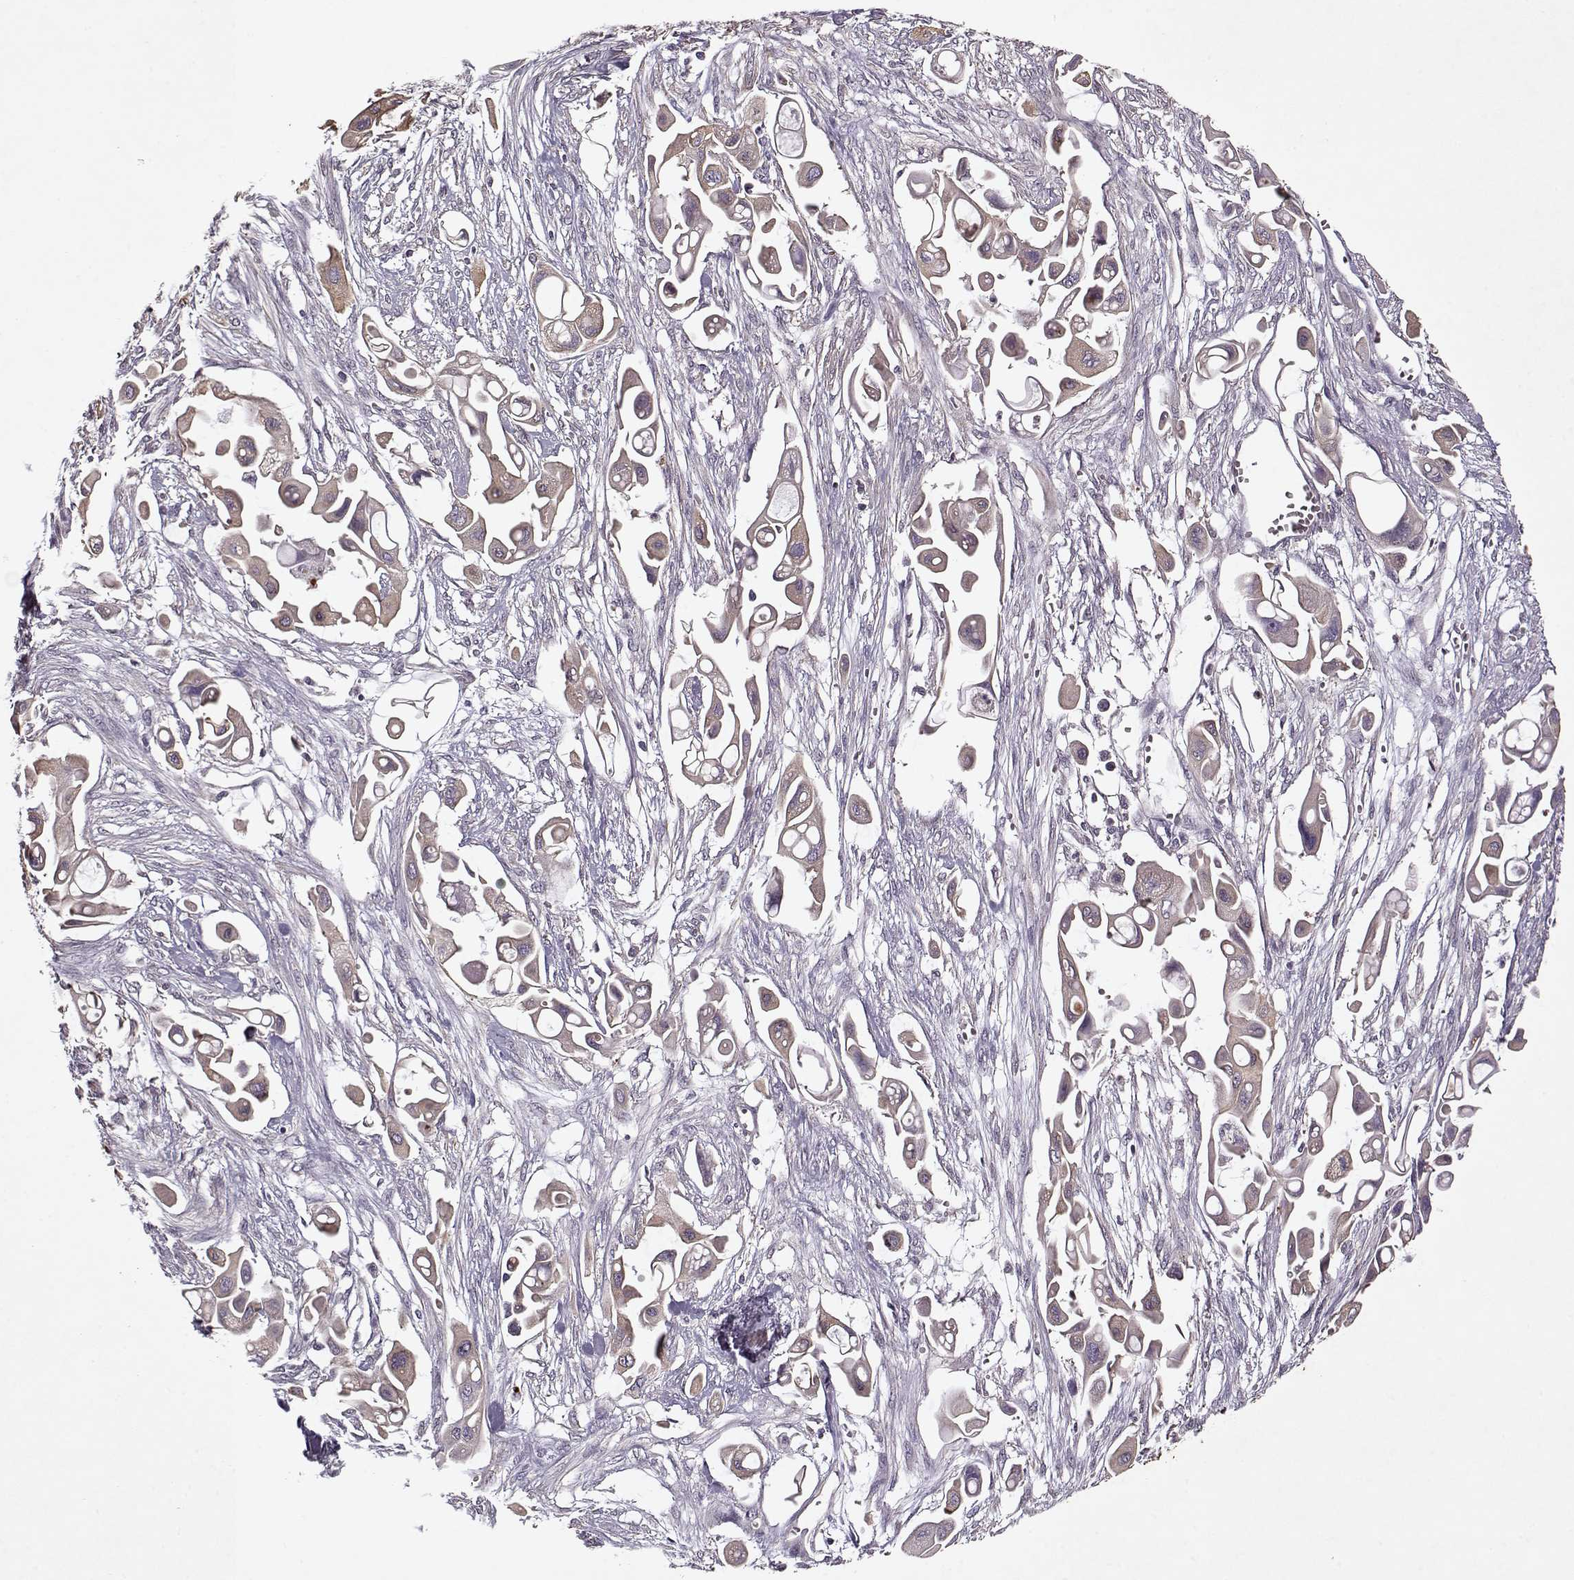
{"staining": {"intensity": "weak", "quantity": ">75%", "location": "cytoplasmic/membranous"}, "tissue": "pancreatic cancer", "cell_type": "Tumor cells", "image_type": "cancer", "snomed": [{"axis": "morphology", "description": "Adenocarcinoma, NOS"}, {"axis": "topography", "description": "Pancreas"}], "caption": "Weak cytoplasmic/membranous positivity for a protein is identified in approximately >75% of tumor cells of pancreatic adenocarcinoma using immunohistochemistry.", "gene": "KRT9", "patient": {"sex": "male", "age": 50}}